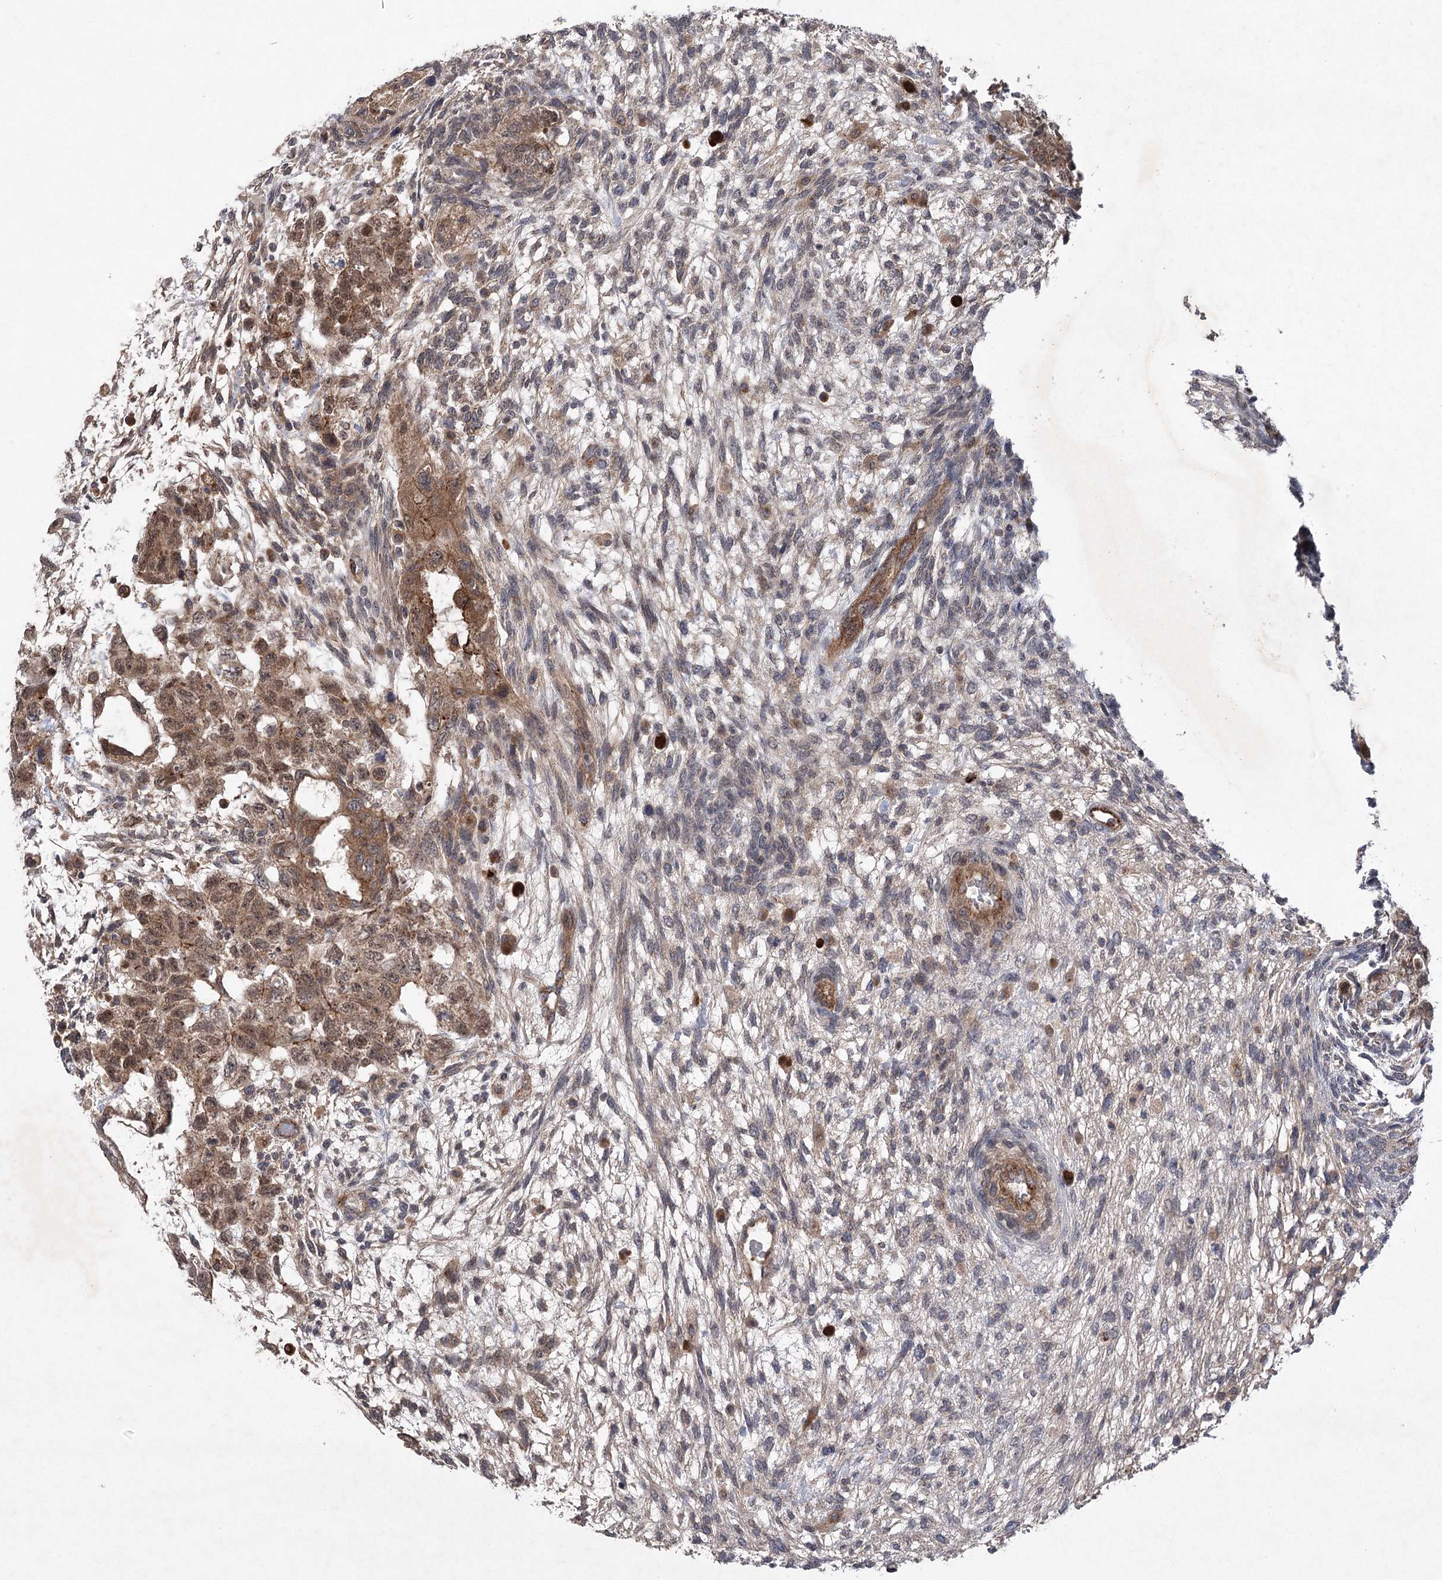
{"staining": {"intensity": "moderate", "quantity": ">75%", "location": "cytoplasmic/membranous"}, "tissue": "testis cancer", "cell_type": "Tumor cells", "image_type": "cancer", "snomed": [{"axis": "morphology", "description": "Normal tissue, NOS"}, {"axis": "morphology", "description": "Carcinoma, Embryonal, NOS"}, {"axis": "topography", "description": "Testis"}], "caption": "Immunohistochemical staining of testis cancer demonstrates medium levels of moderate cytoplasmic/membranous protein staining in about >75% of tumor cells.", "gene": "METTL24", "patient": {"sex": "male", "age": 36}}